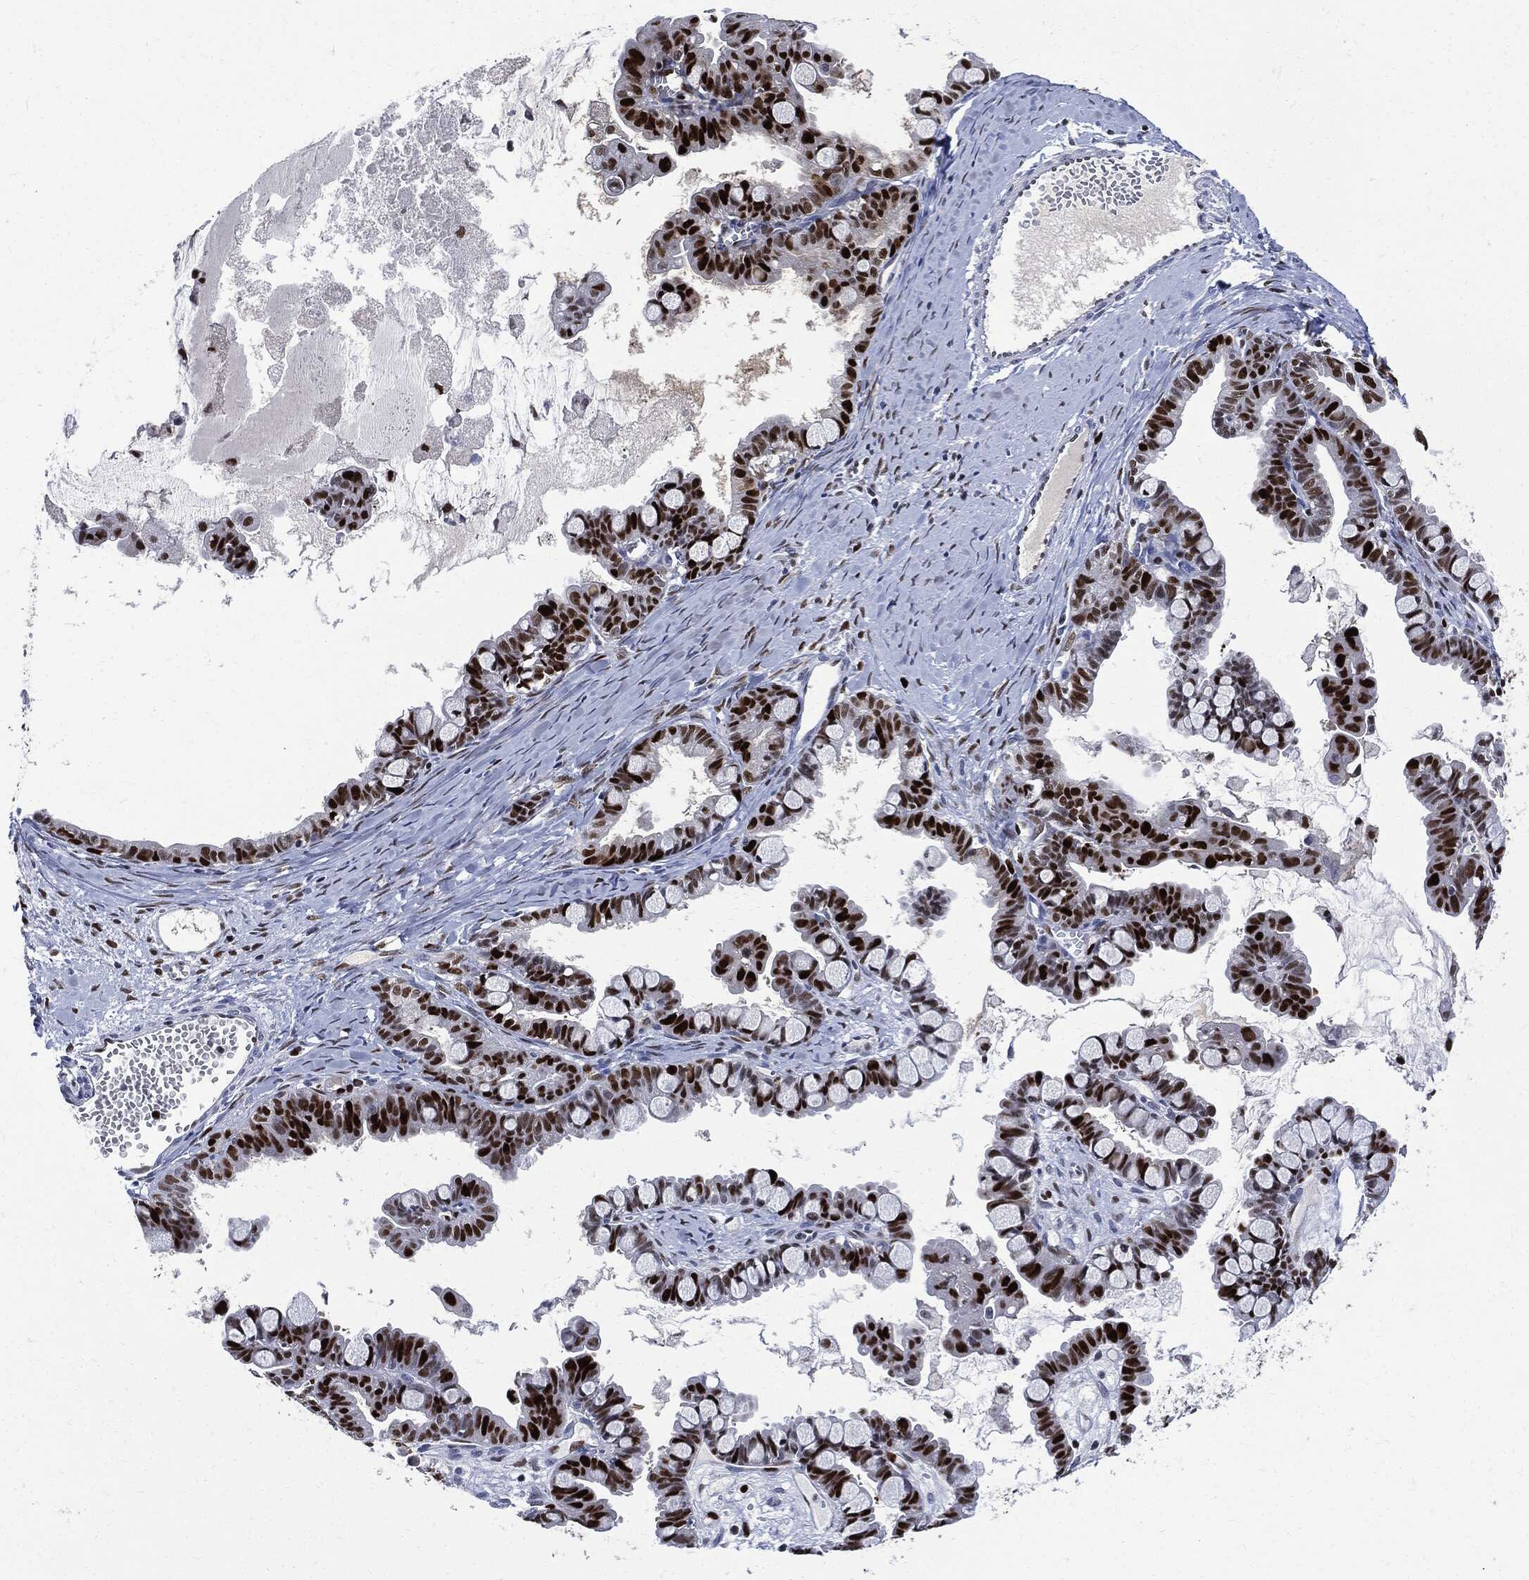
{"staining": {"intensity": "strong", "quantity": ">75%", "location": "nuclear"}, "tissue": "ovarian cancer", "cell_type": "Tumor cells", "image_type": "cancer", "snomed": [{"axis": "morphology", "description": "Cystadenocarcinoma, mucinous, NOS"}, {"axis": "topography", "description": "Ovary"}], "caption": "Ovarian mucinous cystadenocarcinoma was stained to show a protein in brown. There is high levels of strong nuclear expression in about >75% of tumor cells. (DAB (3,3'-diaminobenzidine) = brown stain, brightfield microscopy at high magnification).", "gene": "PCNA", "patient": {"sex": "female", "age": 63}}